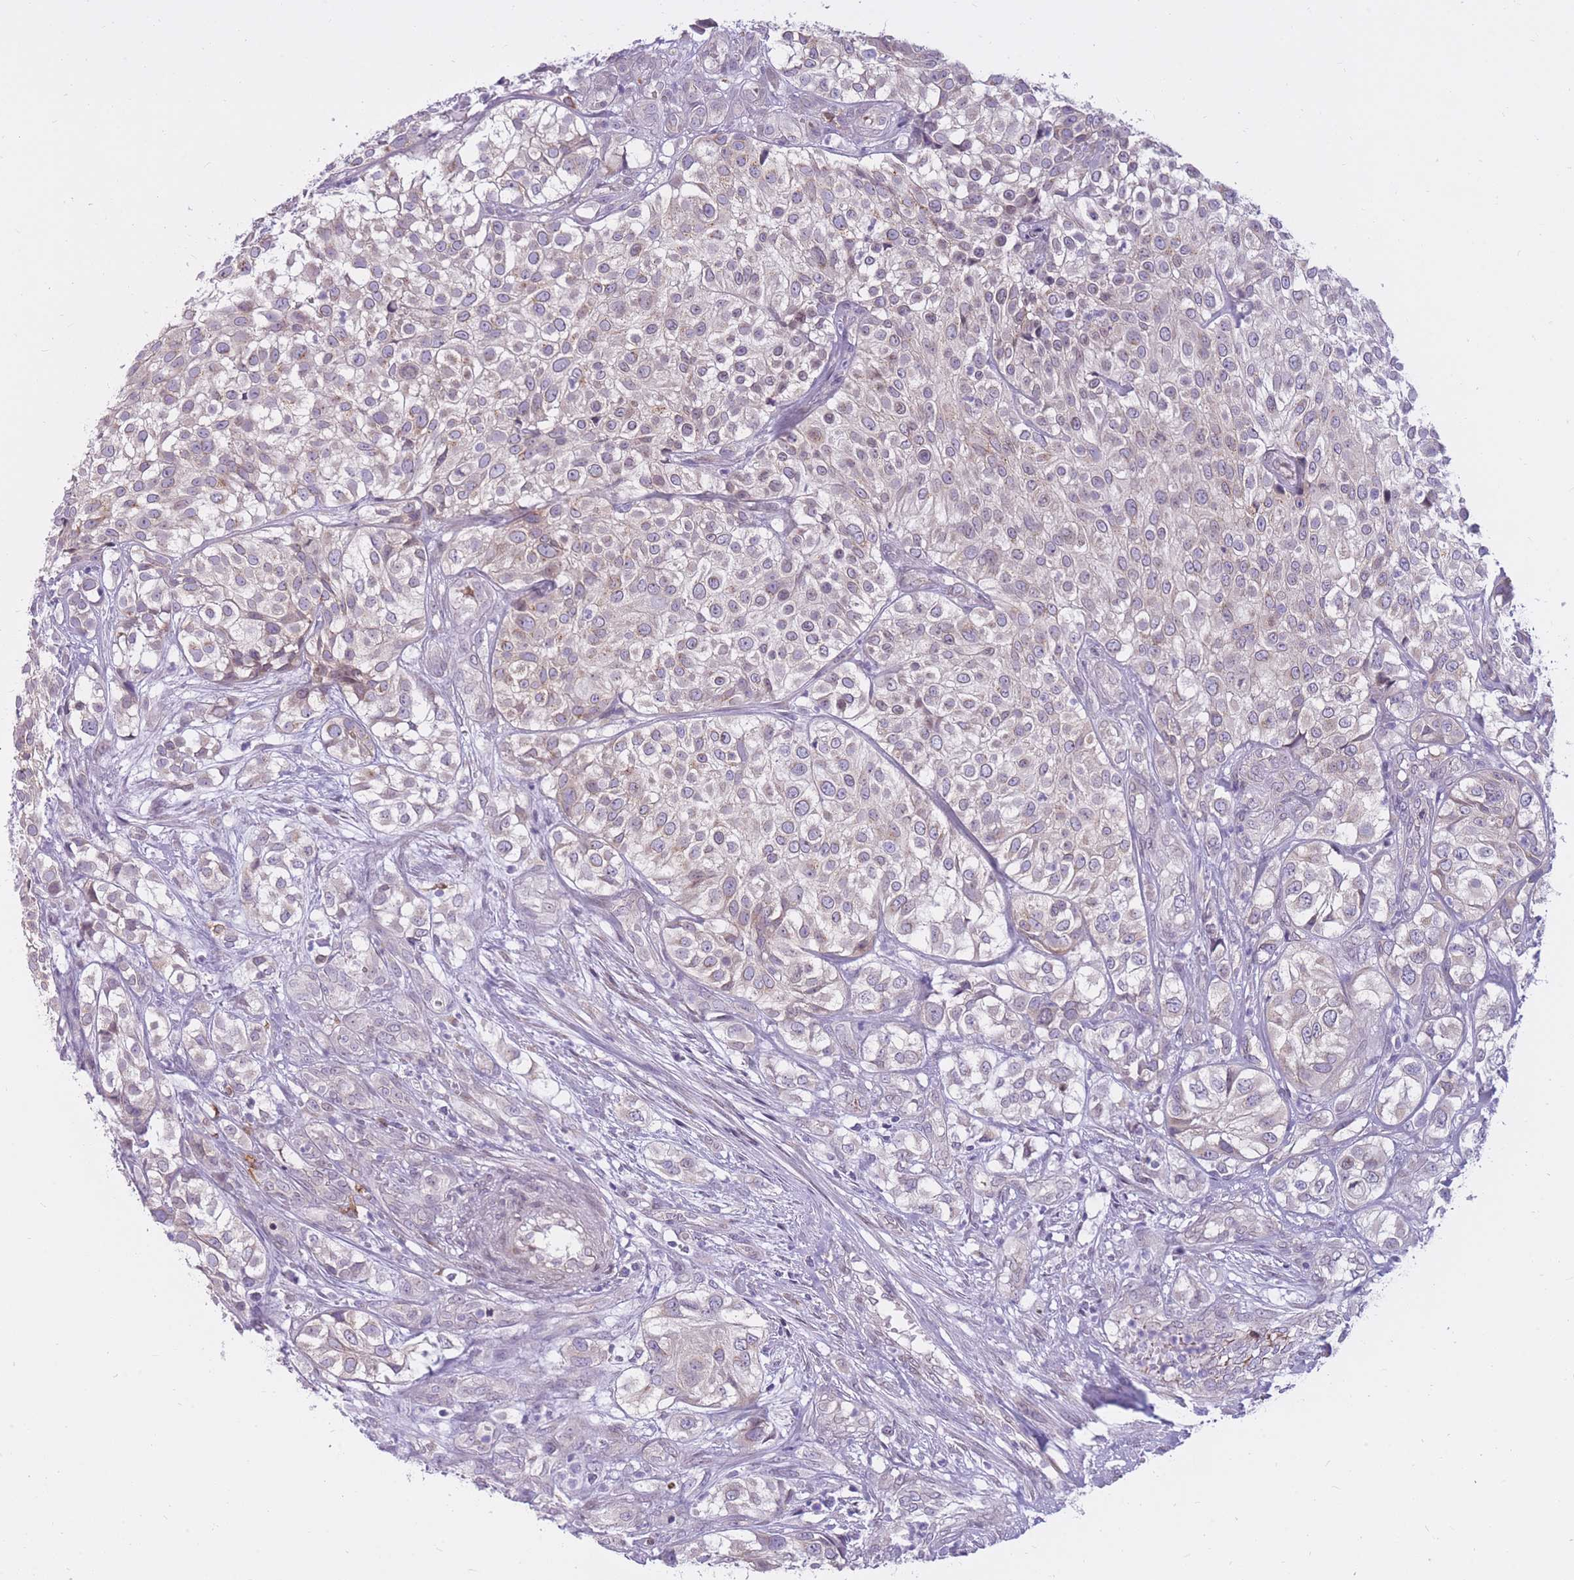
{"staining": {"intensity": "weak", "quantity": "<25%", "location": "cytoplasmic/membranous"}, "tissue": "urothelial cancer", "cell_type": "Tumor cells", "image_type": "cancer", "snomed": [{"axis": "morphology", "description": "Urothelial carcinoma, High grade"}, {"axis": "topography", "description": "Urinary bladder"}], "caption": "High-grade urothelial carcinoma was stained to show a protein in brown. There is no significant expression in tumor cells. (Brightfield microscopy of DAB (3,3'-diaminobenzidine) immunohistochemistry at high magnification).", "gene": "HOOK2", "patient": {"sex": "male", "age": 56}}